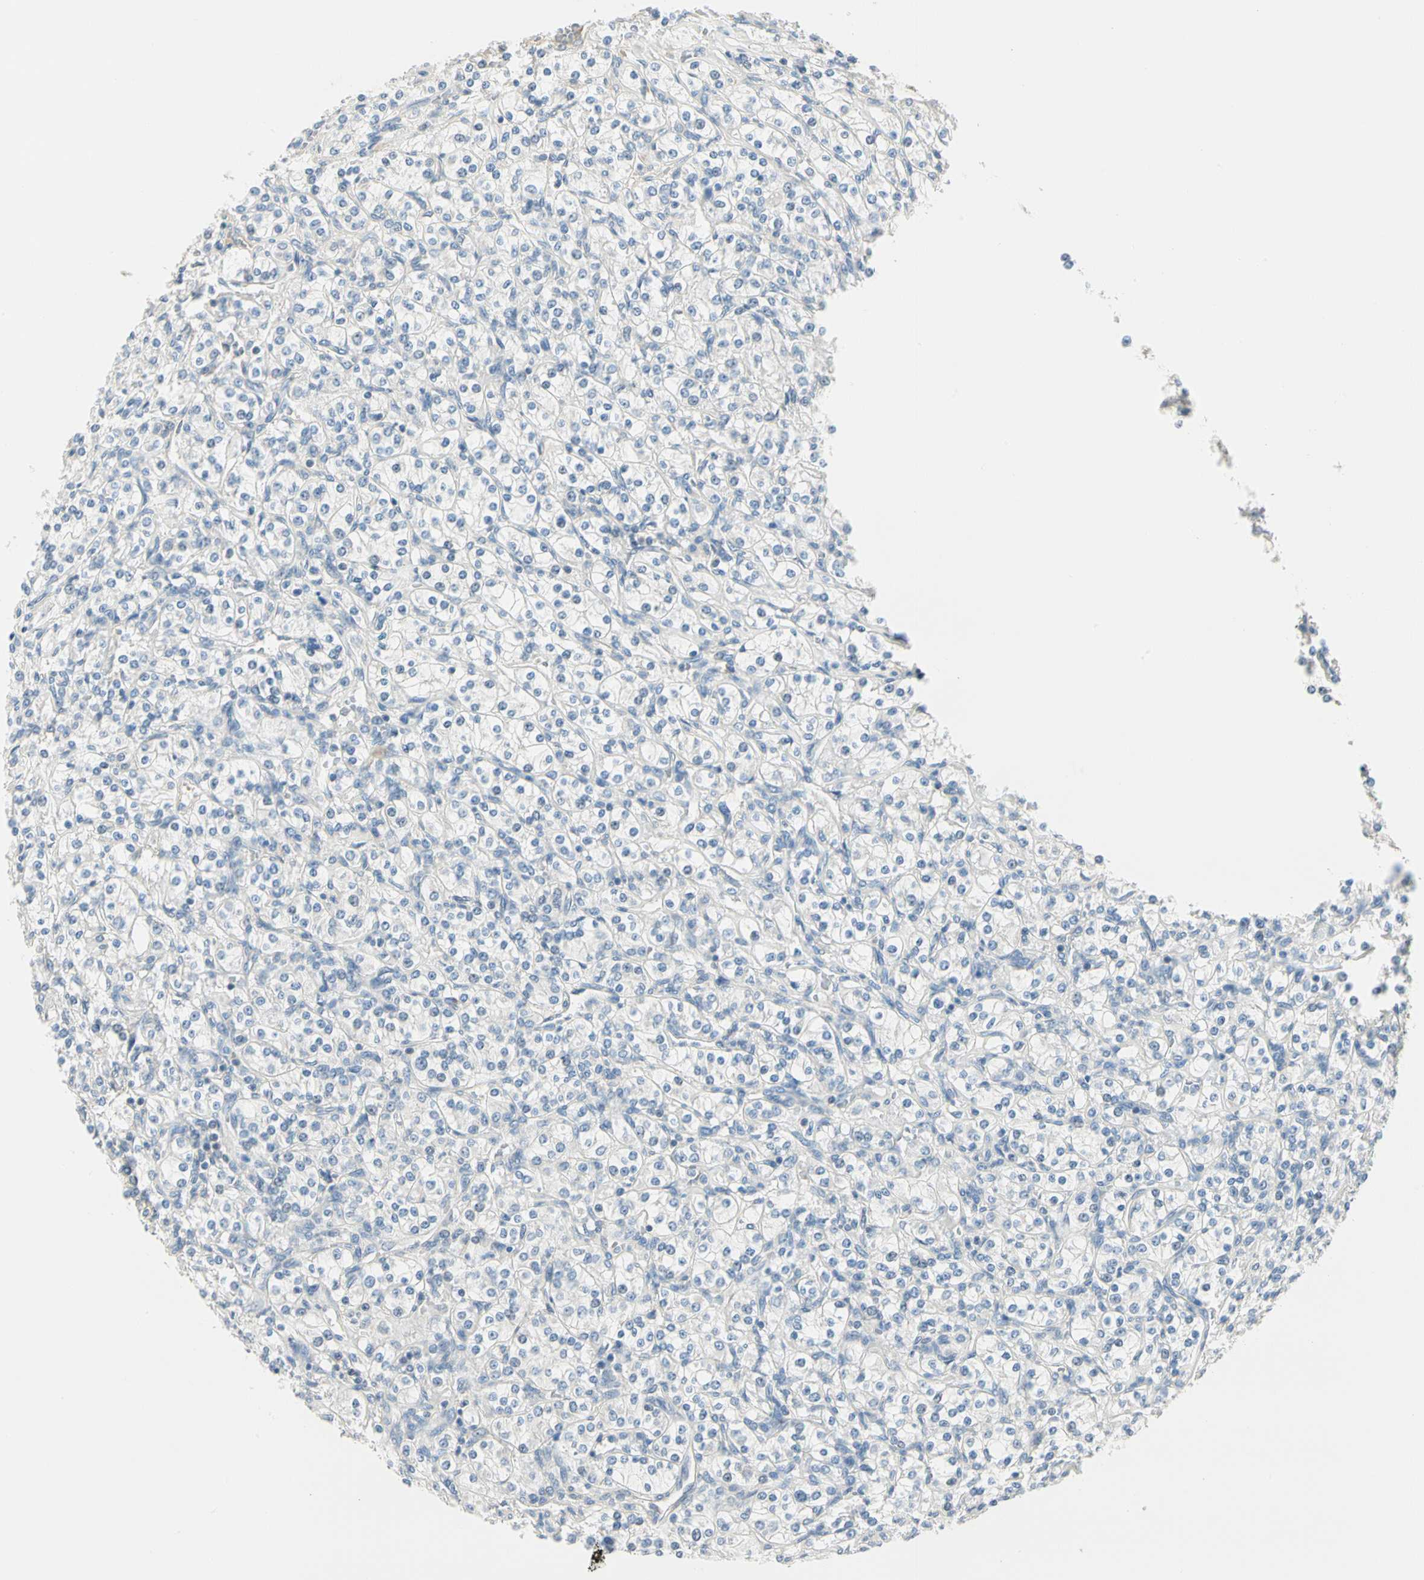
{"staining": {"intensity": "negative", "quantity": "none", "location": "none"}, "tissue": "renal cancer", "cell_type": "Tumor cells", "image_type": "cancer", "snomed": [{"axis": "morphology", "description": "Adenocarcinoma, NOS"}, {"axis": "topography", "description": "Kidney"}], "caption": "High magnification brightfield microscopy of renal adenocarcinoma stained with DAB (brown) and counterstained with hematoxylin (blue): tumor cells show no significant staining. (DAB immunohistochemistry with hematoxylin counter stain).", "gene": "GPR153", "patient": {"sex": "male", "age": 77}}